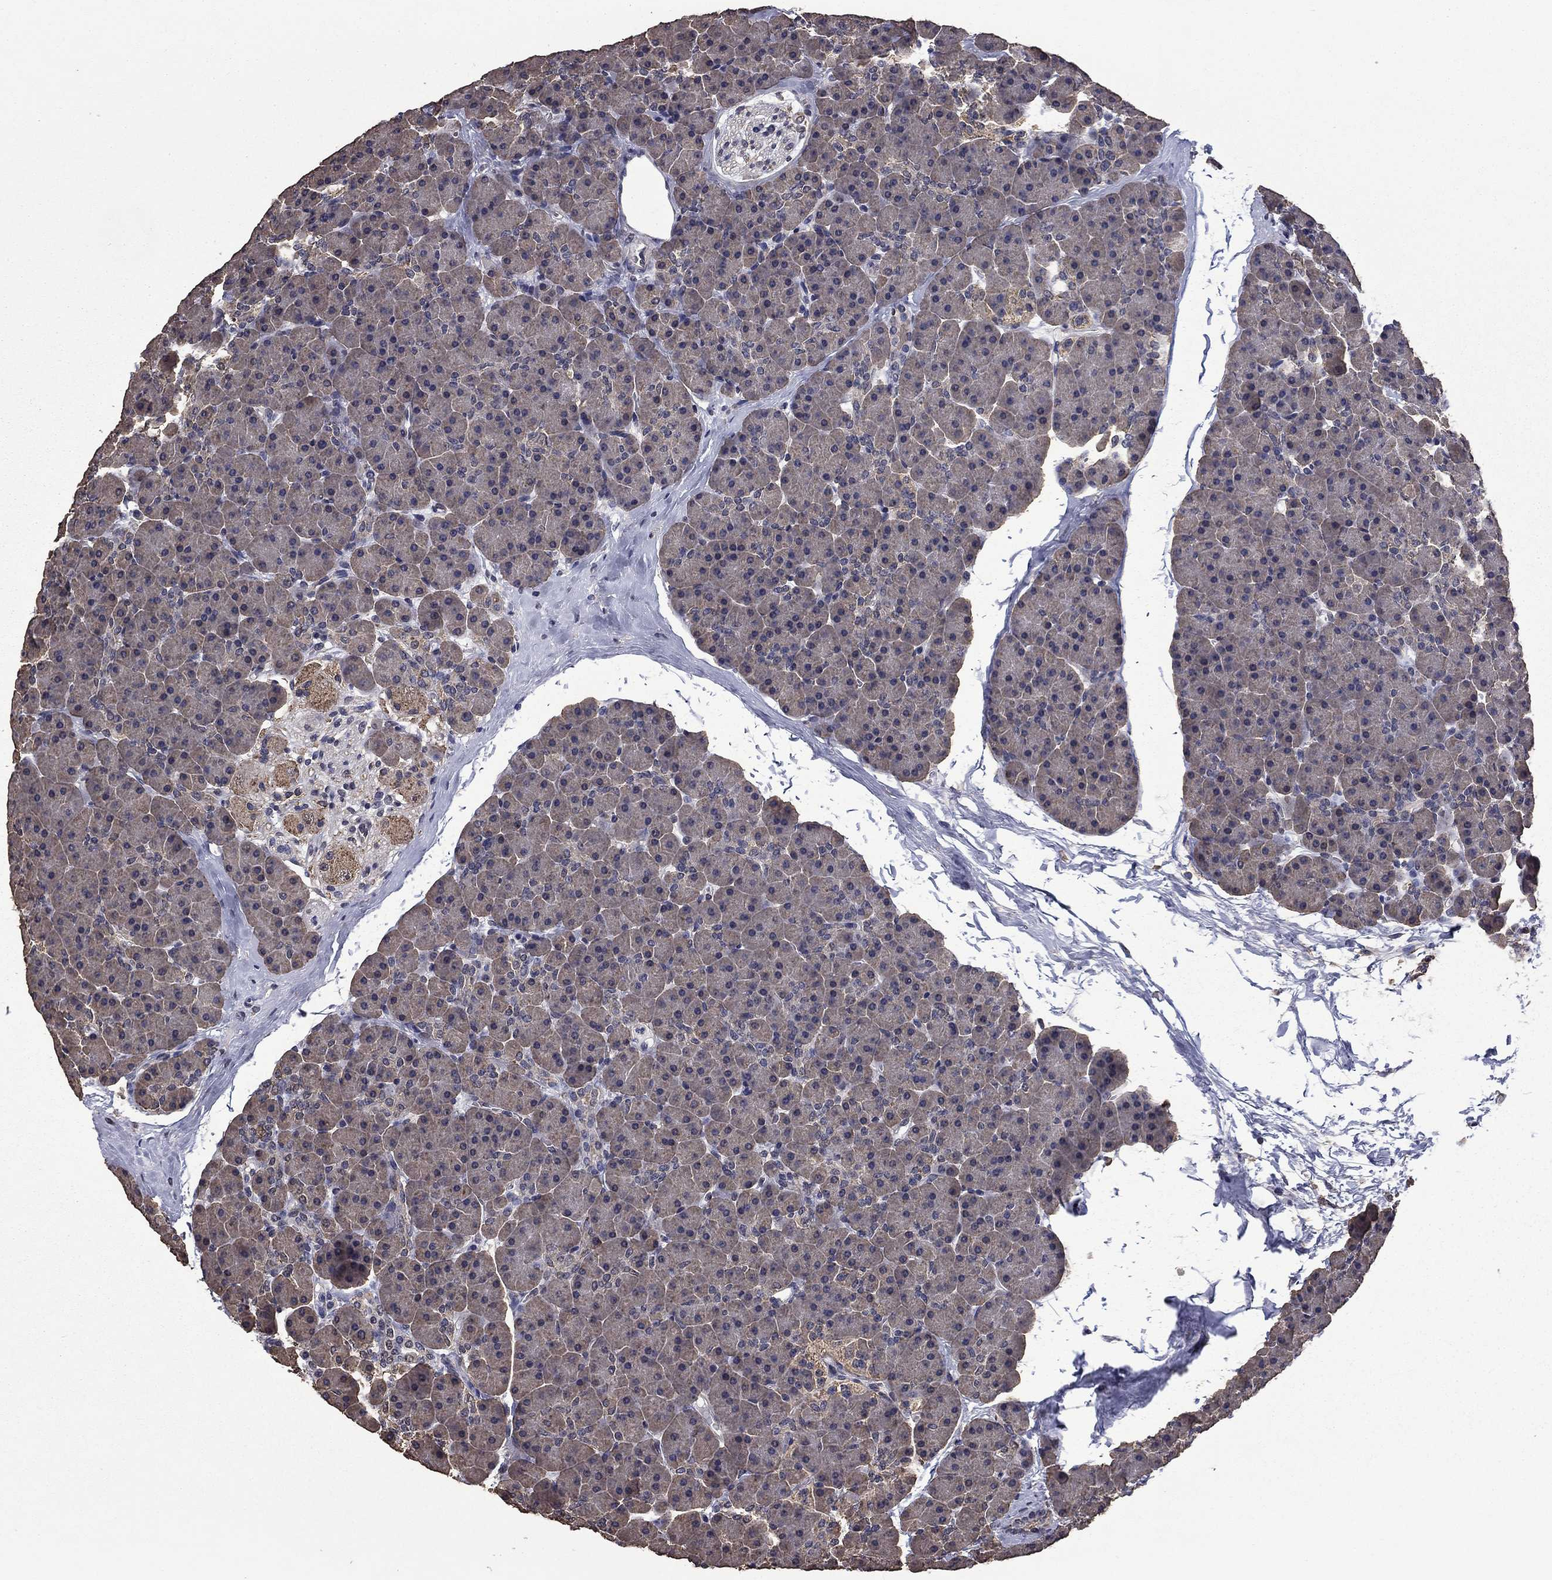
{"staining": {"intensity": "negative", "quantity": "none", "location": "none"}, "tissue": "pancreas", "cell_type": "Exocrine glandular cells", "image_type": "normal", "snomed": [{"axis": "morphology", "description": "Normal tissue, NOS"}, {"axis": "topography", "description": "Pancreas"}], "caption": "Histopathology image shows no significant protein staining in exocrine glandular cells of benign pancreas.", "gene": "MFAP3L", "patient": {"sex": "female", "age": 44}}